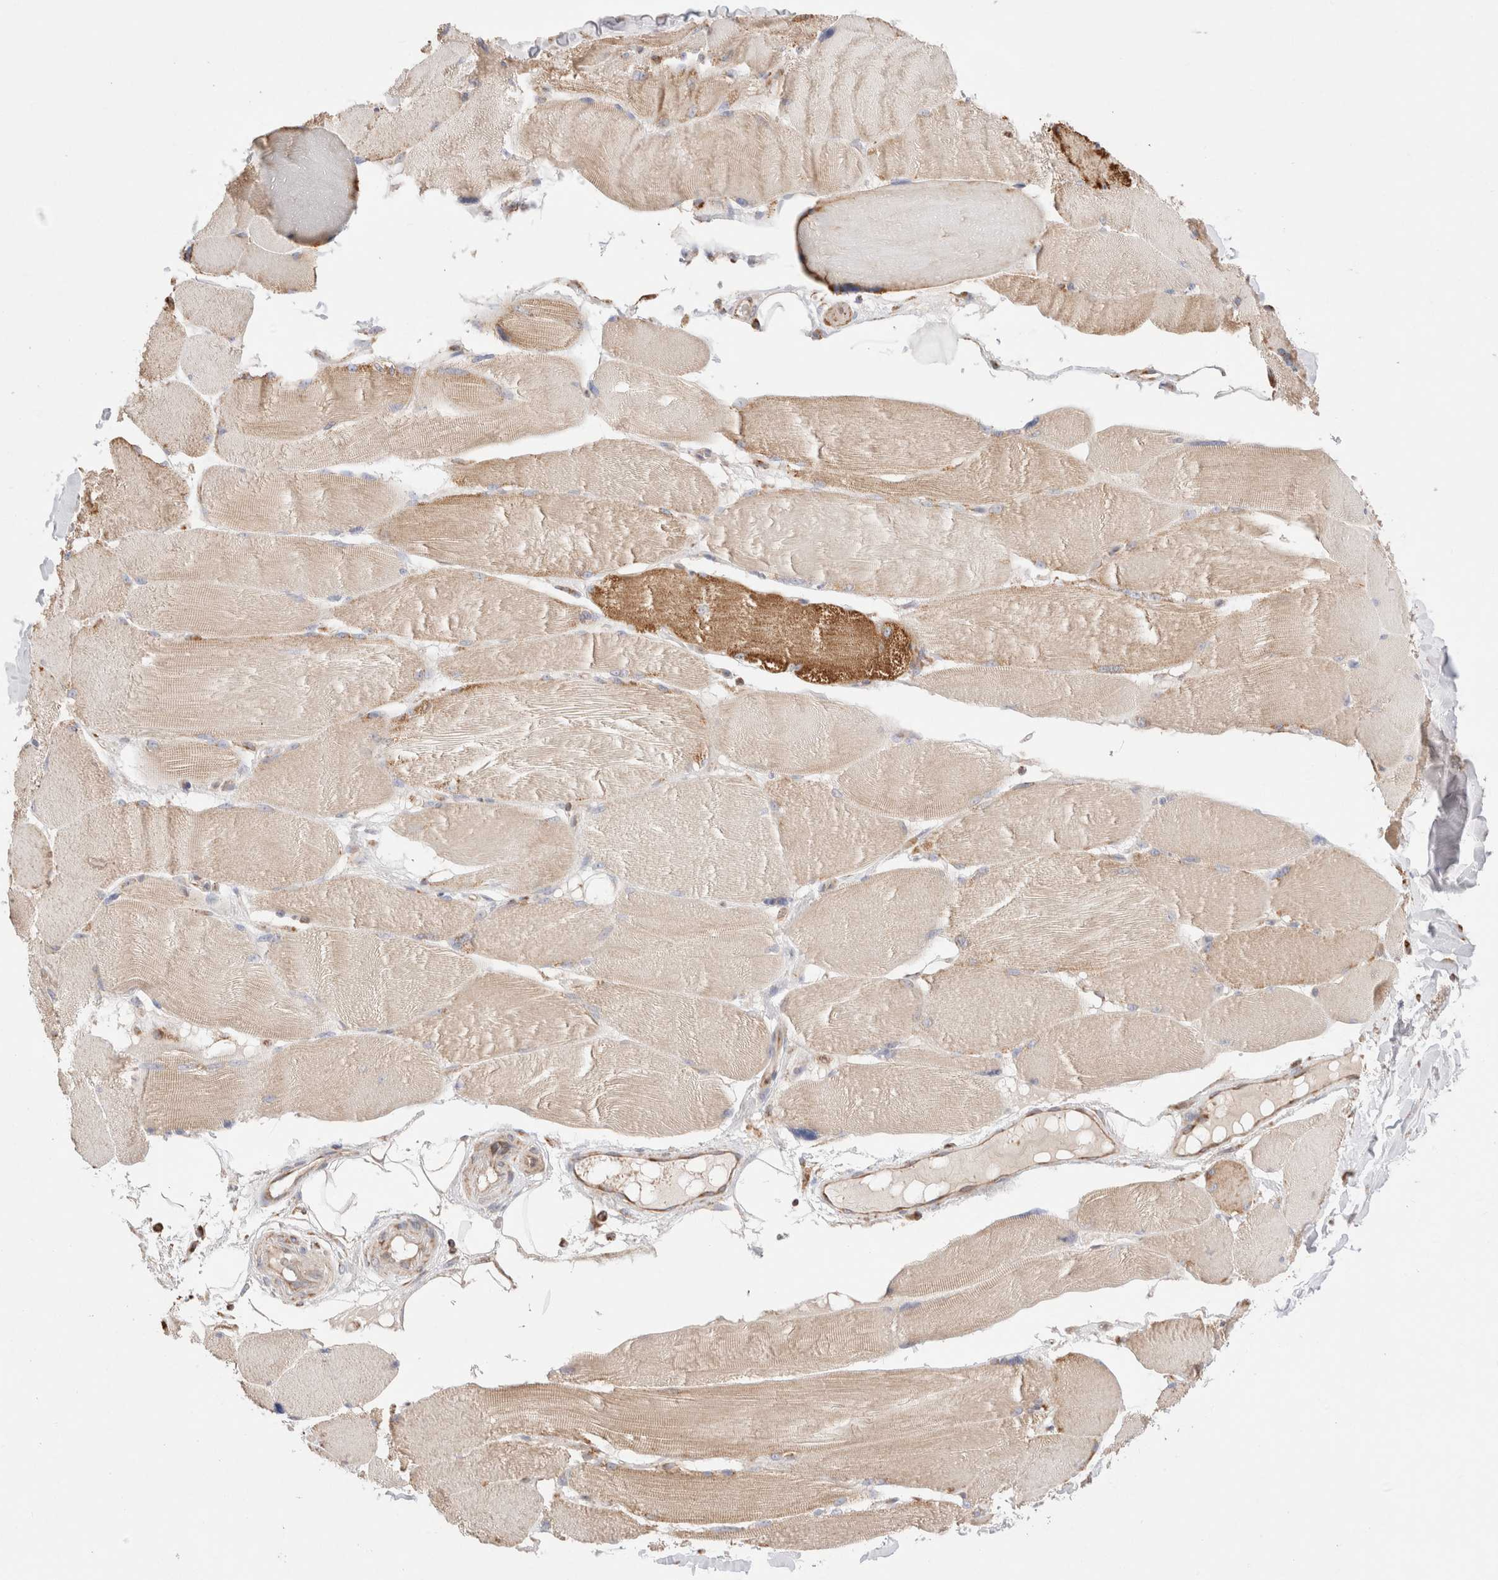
{"staining": {"intensity": "weak", "quantity": "25%-75%", "location": "cytoplasmic/membranous"}, "tissue": "skeletal muscle", "cell_type": "Myocytes", "image_type": "normal", "snomed": [{"axis": "morphology", "description": "Normal tissue, NOS"}, {"axis": "topography", "description": "Skin"}, {"axis": "topography", "description": "Skeletal muscle"}], "caption": "Immunohistochemistry of normal skeletal muscle reveals low levels of weak cytoplasmic/membranous expression in approximately 25%-75% of myocytes.", "gene": "TMPPE", "patient": {"sex": "male", "age": 83}}